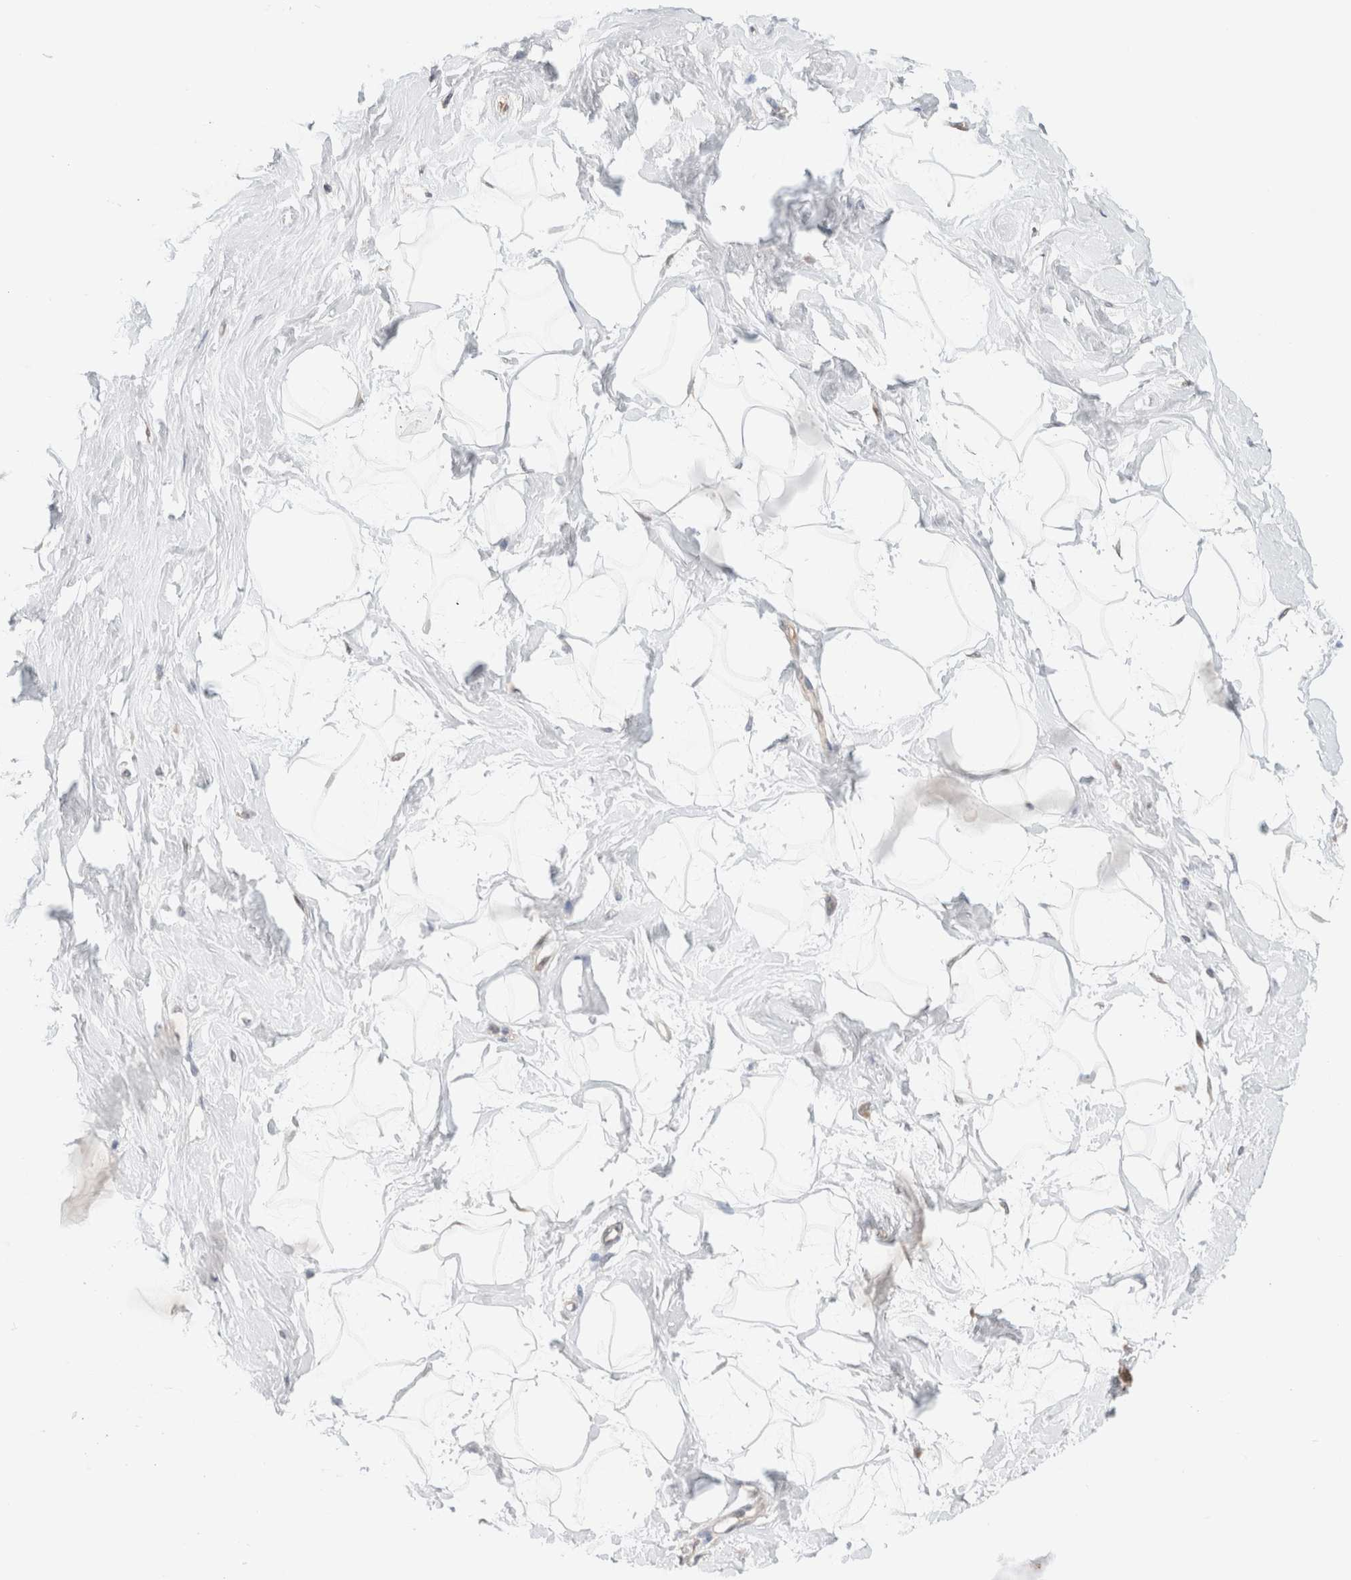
{"staining": {"intensity": "negative", "quantity": "none", "location": "none"}, "tissue": "breast", "cell_type": "Adipocytes", "image_type": "normal", "snomed": [{"axis": "morphology", "description": "Normal tissue, NOS"}, {"axis": "topography", "description": "Breast"}], "caption": "Immunohistochemistry histopathology image of normal human breast stained for a protein (brown), which reveals no expression in adipocytes.", "gene": "C17orf97", "patient": {"sex": "female", "age": 45}}